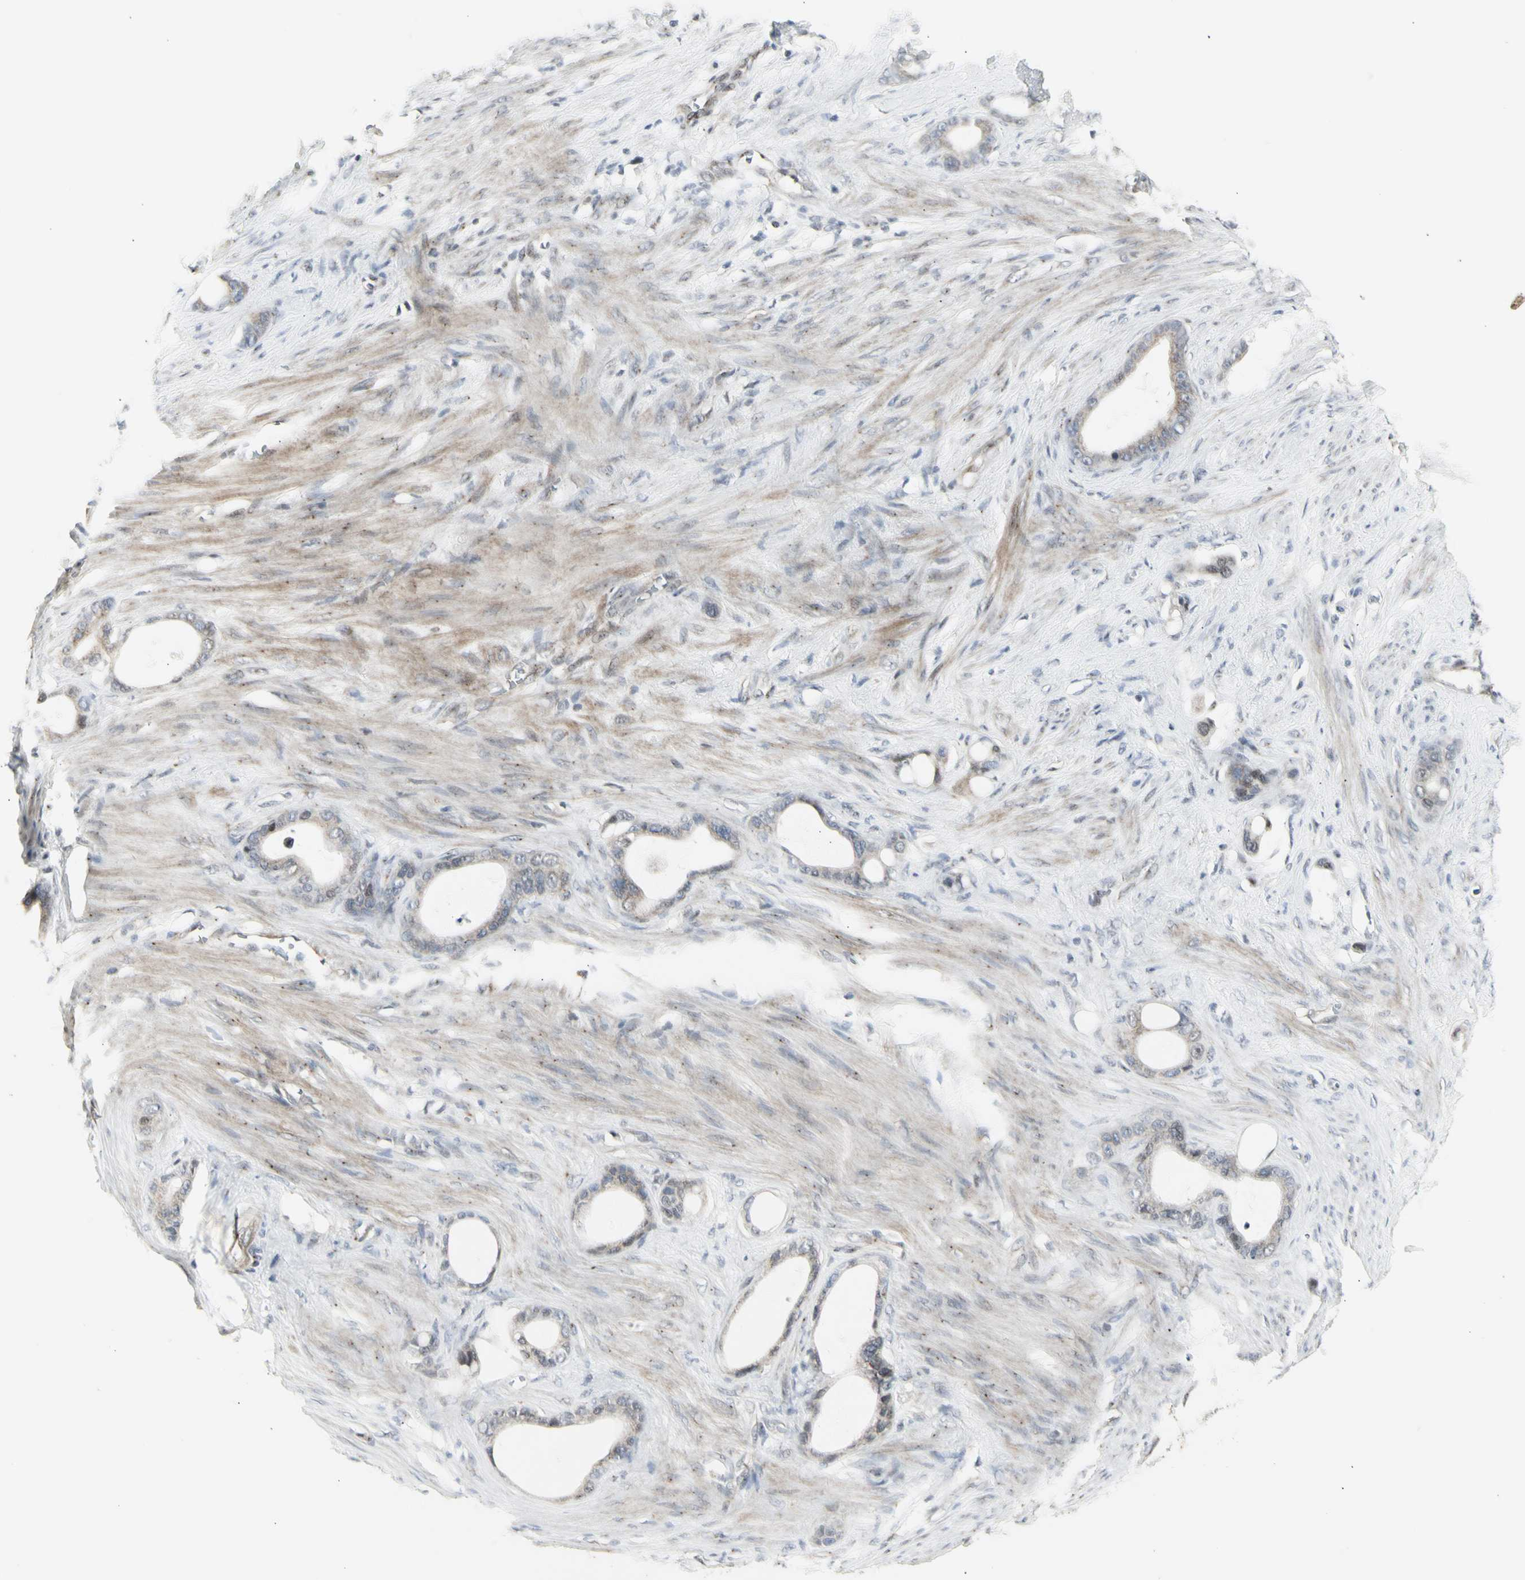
{"staining": {"intensity": "weak", "quantity": ">75%", "location": "cytoplasmic/membranous"}, "tissue": "stomach cancer", "cell_type": "Tumor cells", "image_type": "cancer", "snomed": [{"axis": "morphology", "description": "Adenocarcinoma, NOS"}, {"axis": "topography", "description": "Stomach"}], "caption": "IHC (DAB) staining of stomach cancer displays weak cytoplasmic/membranous protein staining in about >75% of tumor cells.", "gene": "DHRS7B", "patient": {"sex": "female", "age": 75}}